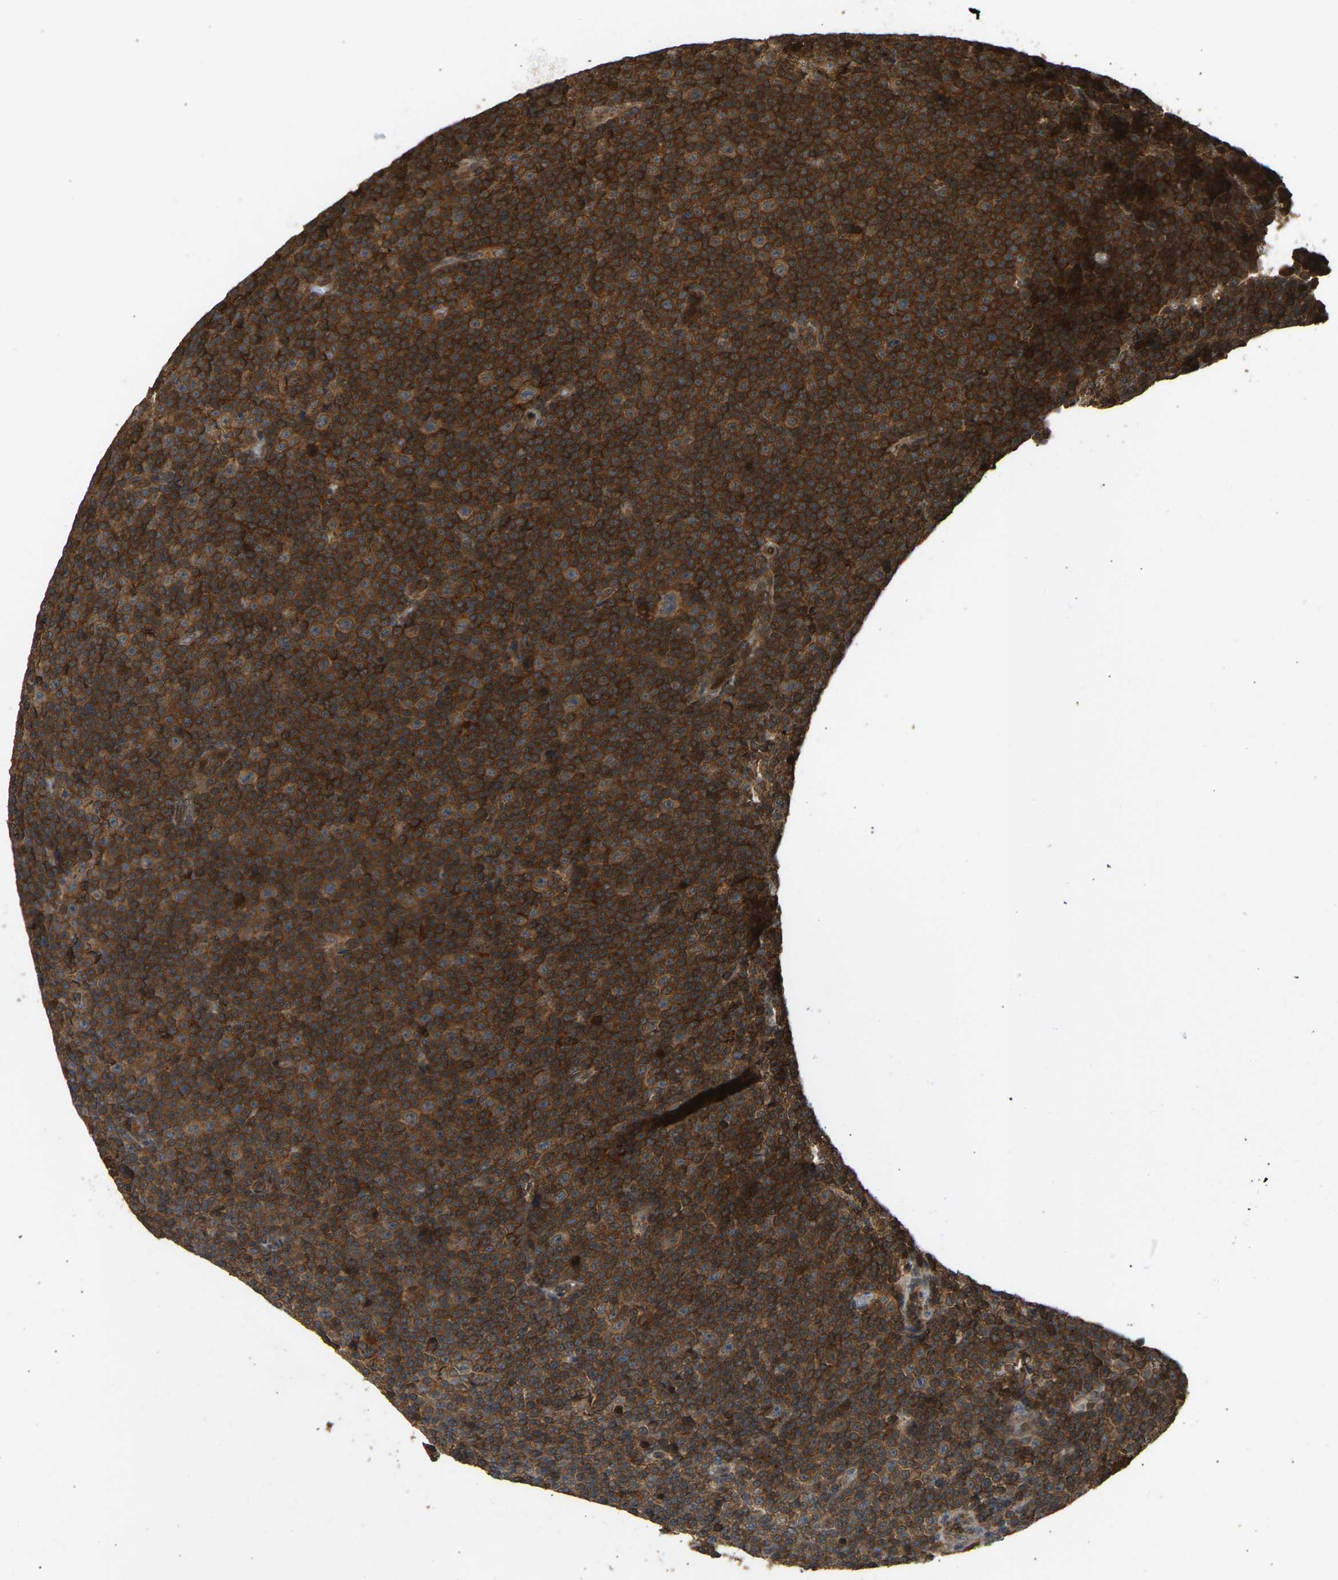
{"staining": {"intensity": "strong", "quantity": ">75%", "location": "cytoplasmic/membranous"}, "tissue": "lymphoma", "cell_type": "Tumor cells", "image_type": "cancer", "snomed": [{"axis": "morphology", "description": "Malignant lymphoma, non-Hodgkin's type, Low grade"}, {"axis": "topography", "description": "Lymph node"}], "caption": "Lymphoma stained for a protein shows strong cytoplasmic/membranous positivity in tumor cells.", "gene": "GOPC", "patient": {"sex": "female", "age": 67}}